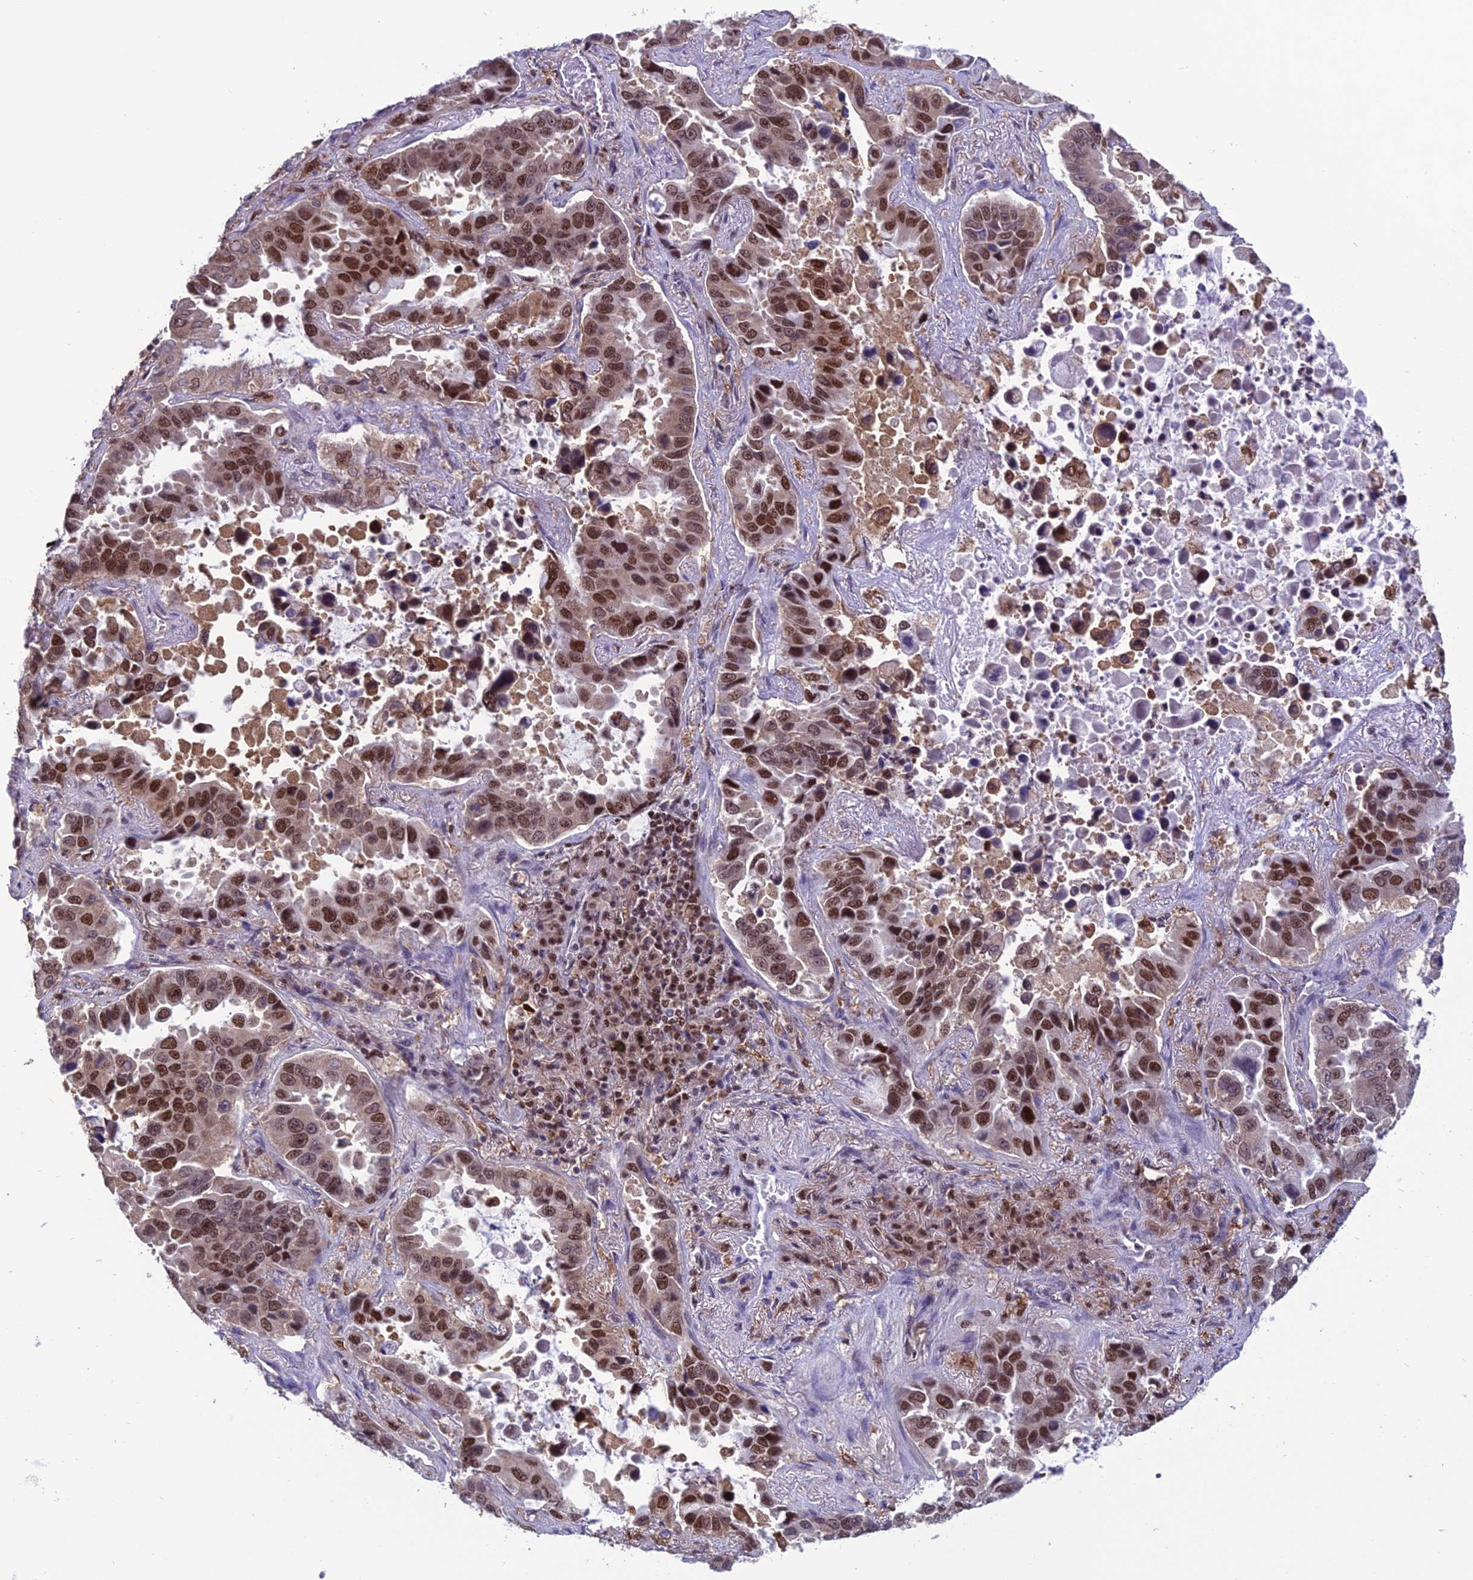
{"staining": {"intensity": "strong", "quantity": ">75%", "location": "nuclear"}, "tissue": "lung cancer", "cell_type": "Tumor cells", "image_type": "cancer", "snomed": [{"axis": "morphology", "description": "Adenocarcinoma, NOS"}, {"axis": "topography", "description": "Lung"}], "caption": "High-magnification brightfield microscopy of lung cancer (adenocarcinoma) stained with DAB (3,3'-diaminobenzidine) (brown) and counterstained with hematoxylin (blue). tumor cells exhibit strong nuclear expression is seen in about>75% of cells.", "gene": "MIS12", "patient": {"sex": "male", "age": 64}}